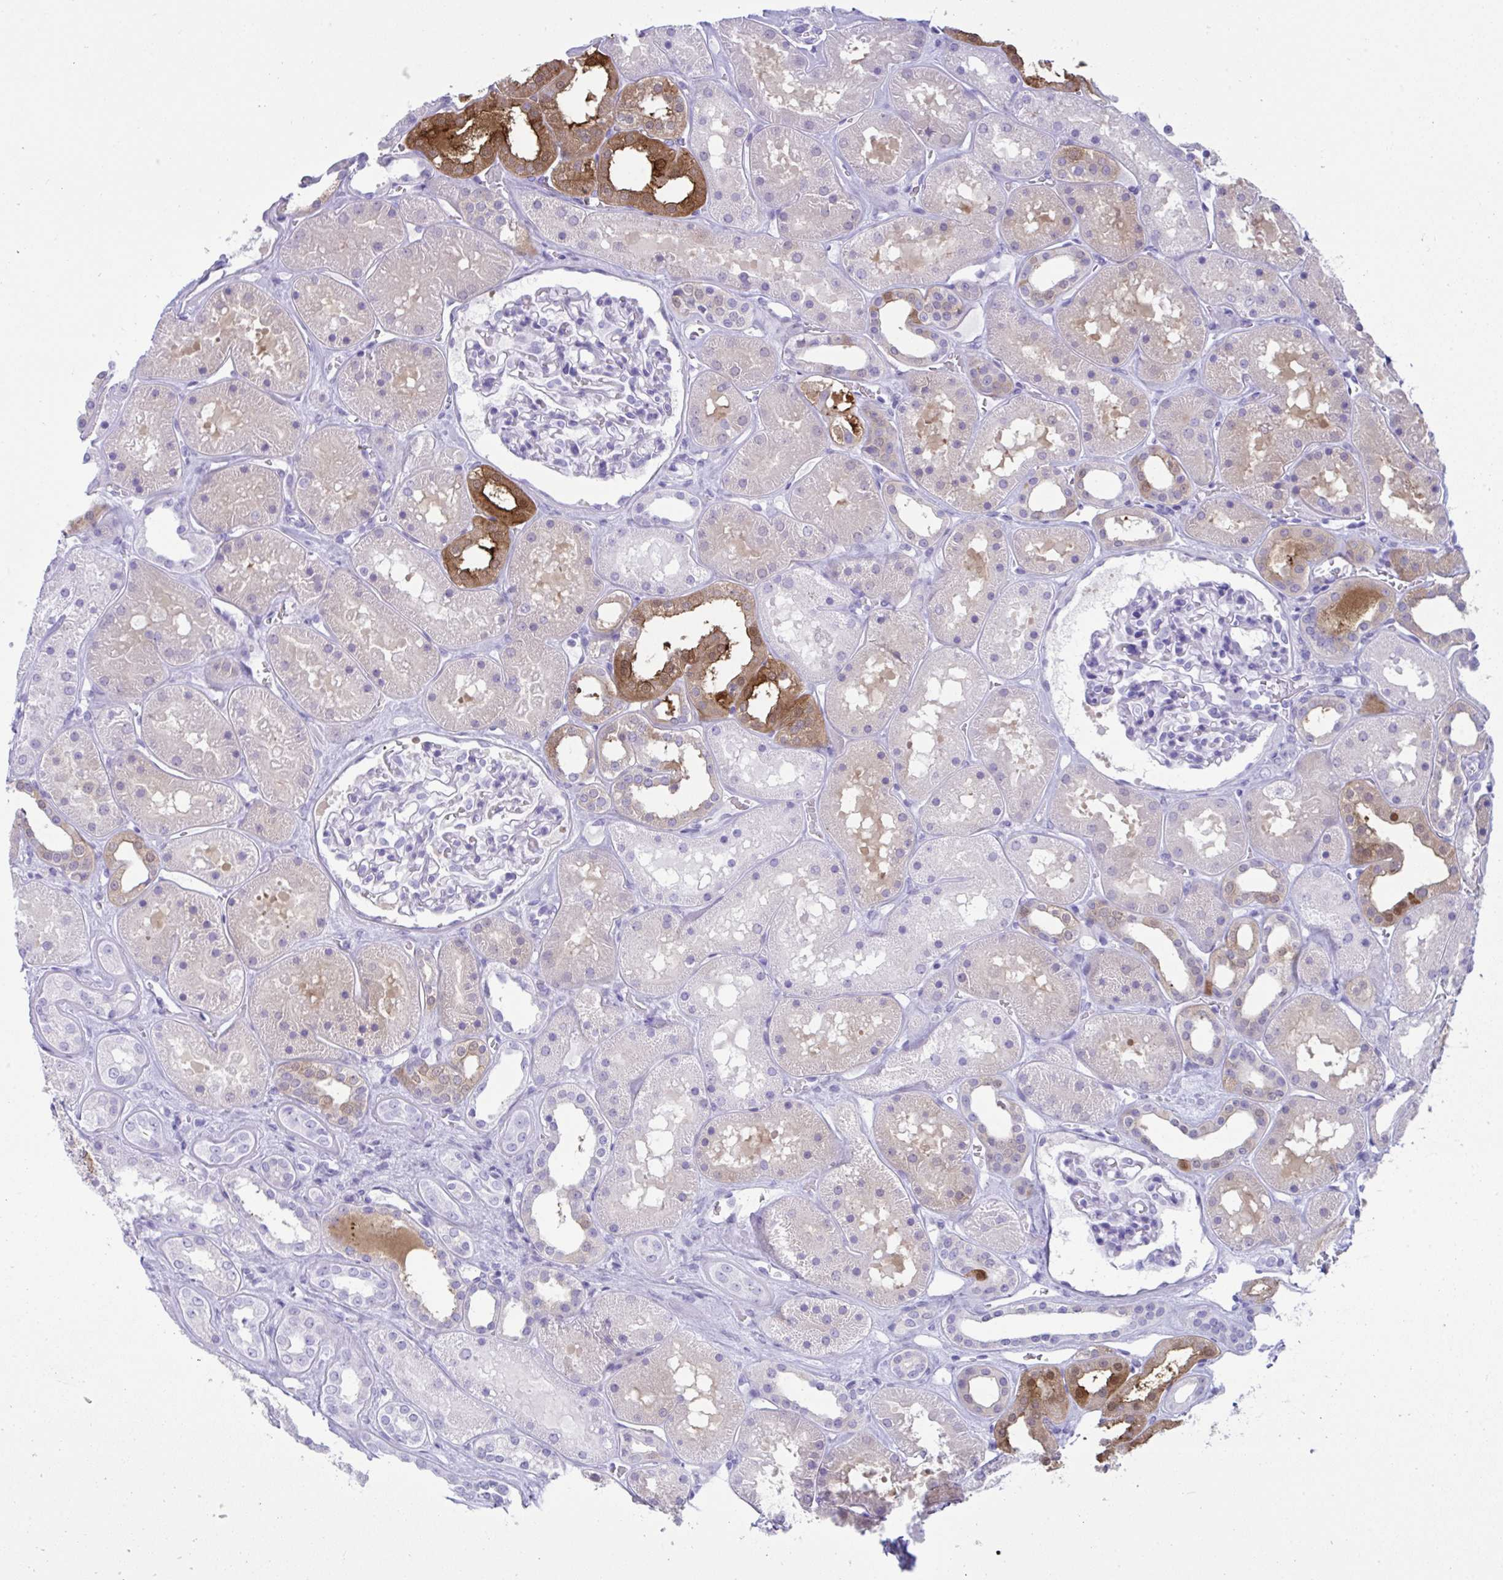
{"staining": {"intensity": "negative", "quantity": "none", "location": "none"}, "tissue": "kidney", "cell_type": "Cells in glomeruli", "image_type": "normal", "snomed": [{"axis": "morphology", "description": "Normal tissue, NOS"}, {"axis": "topography", "description": "Kidney"}], "caption": "Protein analysis of benign kidney exhibits no significant expression in cells in glomeruli. Brightfield microscopy of immunohistochemistry (IHC) stained with DAB (3,3'-diaminobenzidine) (brown) and hematoxylin (blue), captured at high magnification.", "gene": "PSCA", "patient": {"sex": "female", "age": 41}}